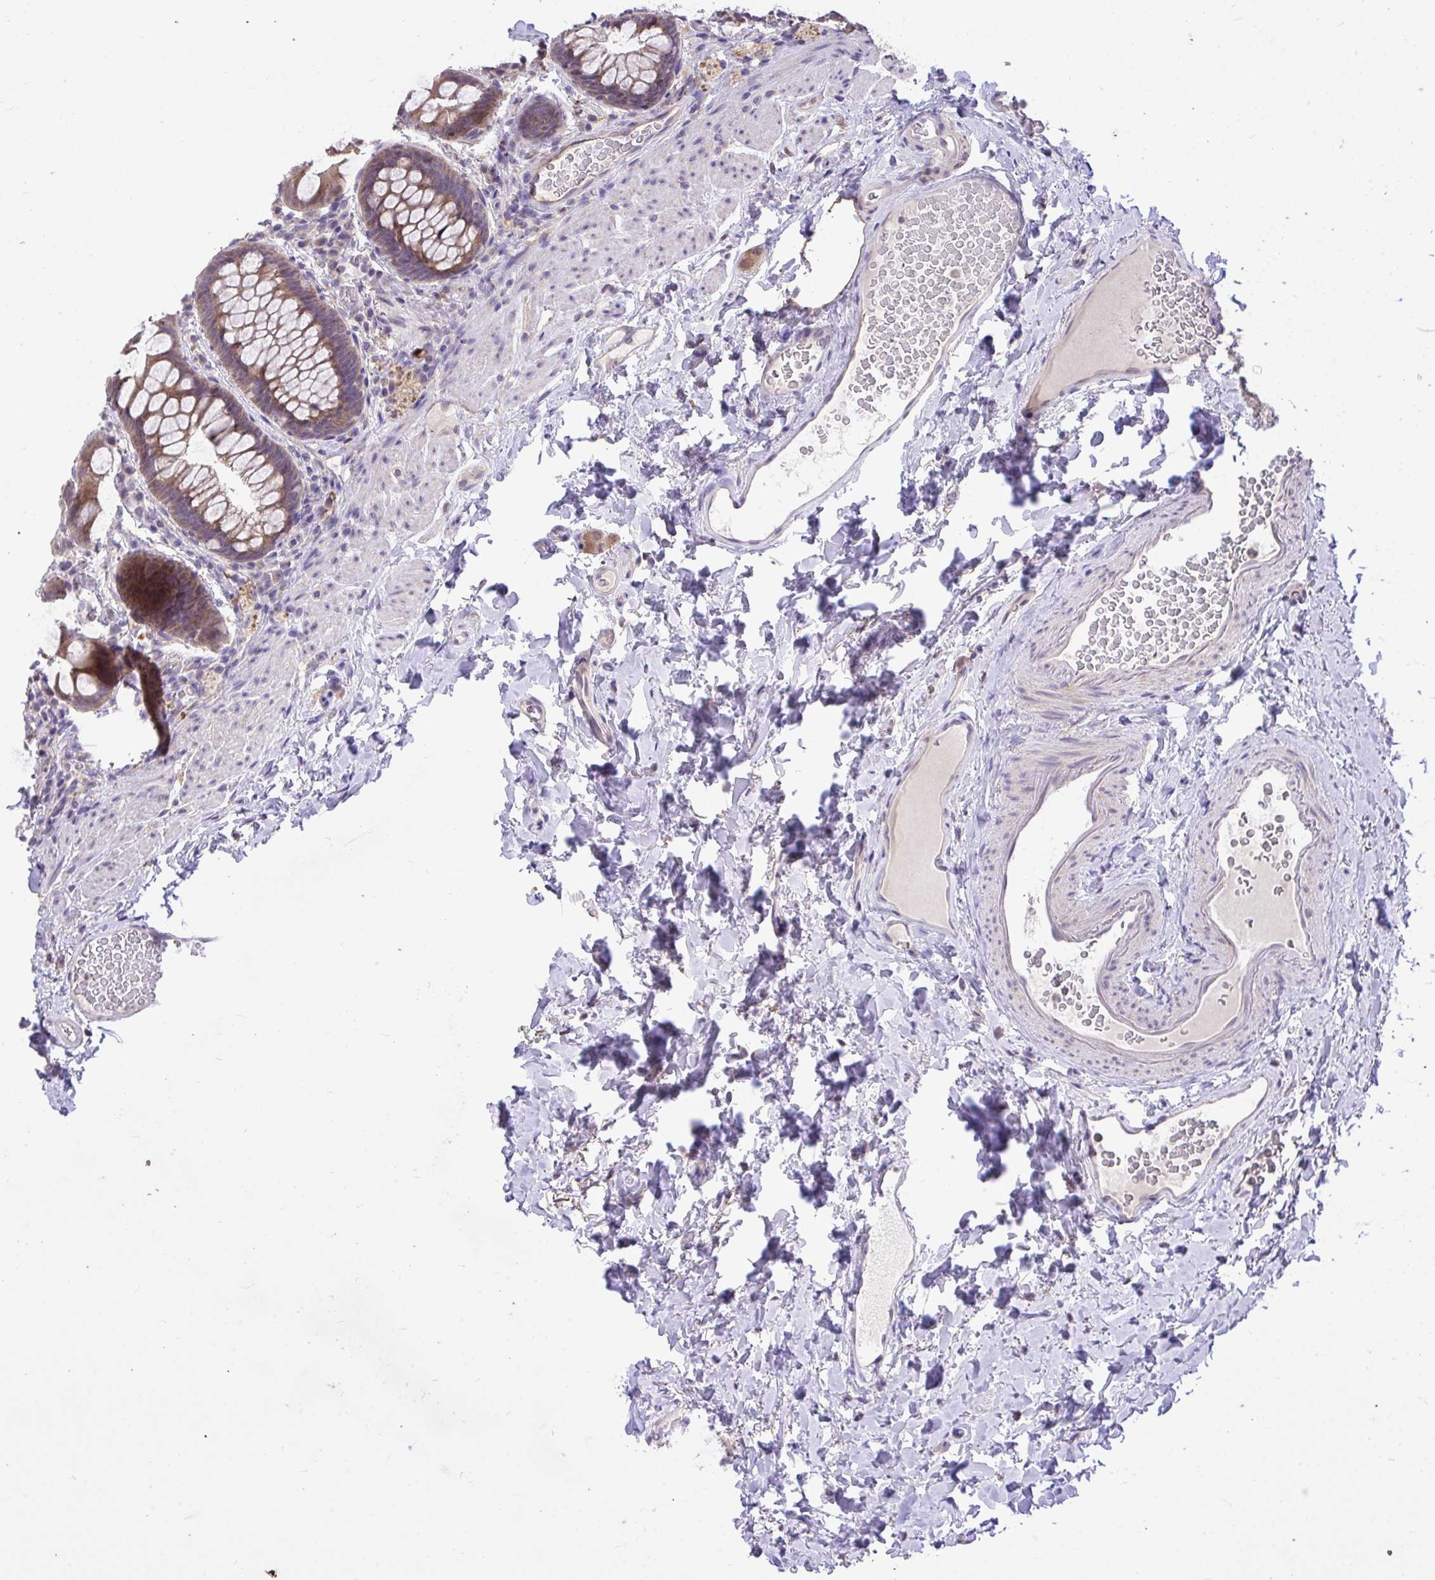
{"staining": {"intensity": "moderate", "quantity": ">75%", "location": "cytoplasmic/membranous"}, "tissue": "rectum", "cell_type": "Glandular cells", "image_type": "normal", "snomed": [{"axis": "morphology", "description": "Normal tissue, NOS"}, {"axis": "topography", "description": "Rectum"}], "caption": "Unremarkable rectum exhibits moderate cytoplasmic/membranous staining in approximately >75% of glandular cells, visualized by immunohistochemistry. Using DAB (brown) and hematoxylin (blue) stains, captured at high magnification using brightfield microscopy.", "gene": "MPC2", "patient": {"sex": "female", "age": 69}}